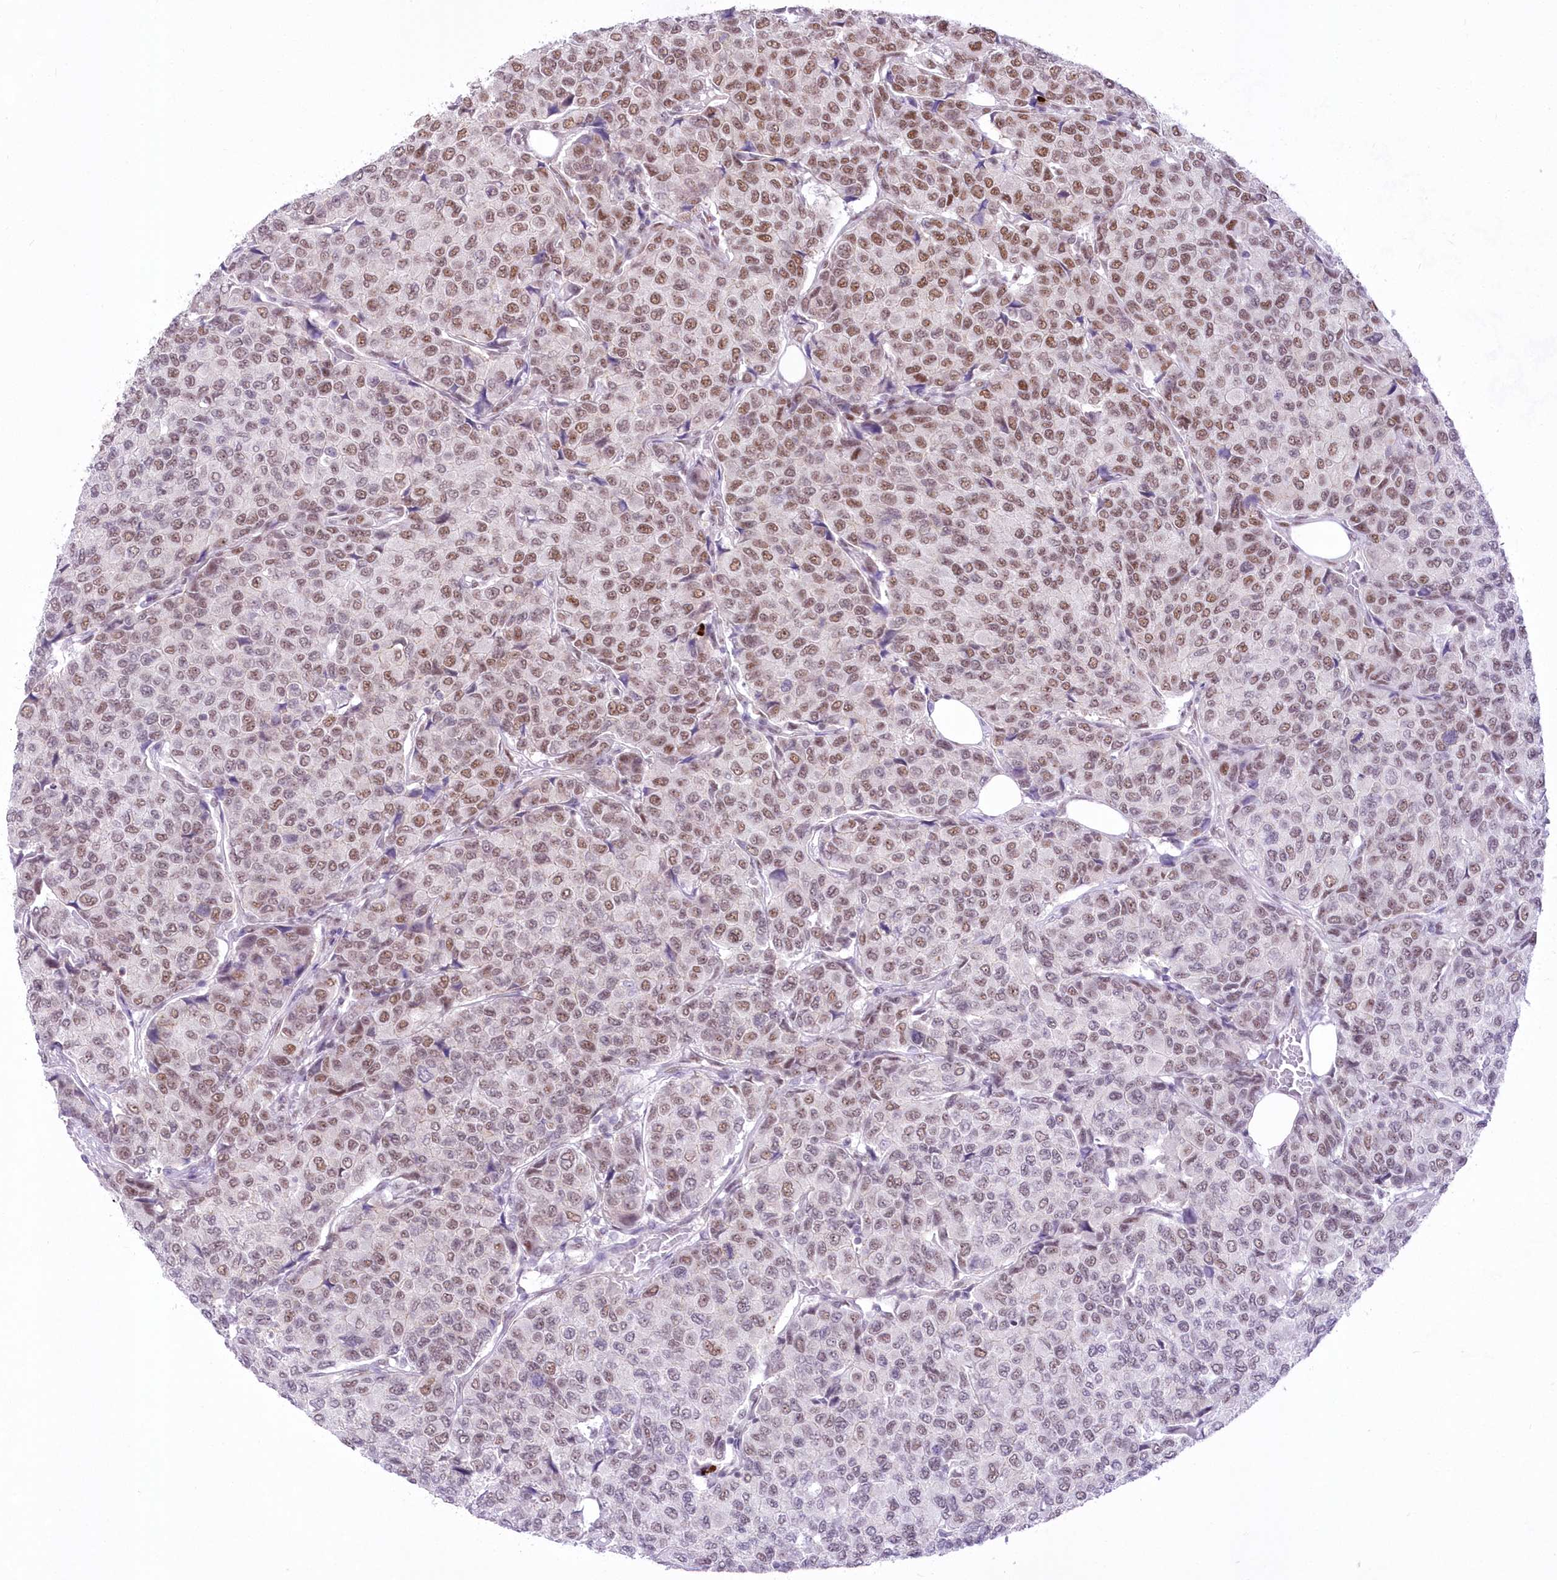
{"staining": {"intensity": "moderate", "quantity": ">75%", "location": "nuclear"}, "tissue": "breast cancer", "cell_type": "Tumor cells", "image_type": "cancer", "snomed": [{"axis": "morphology", "description": "Duct carcinoma"}, {"axis": "topography", "description": "Breast"}], "caption": "Immunohistochemistry photomicrograph of neoplastic tissue: human breast intraductal carcinoma stained using immunohistochemistry displays medium levels of moderate protein expression localized specifically in the nuclear of tumor cells, appearing as a nuclear brown color.", "gene": "NSUN2", "patient": {"sex": "female", "age": 55}}